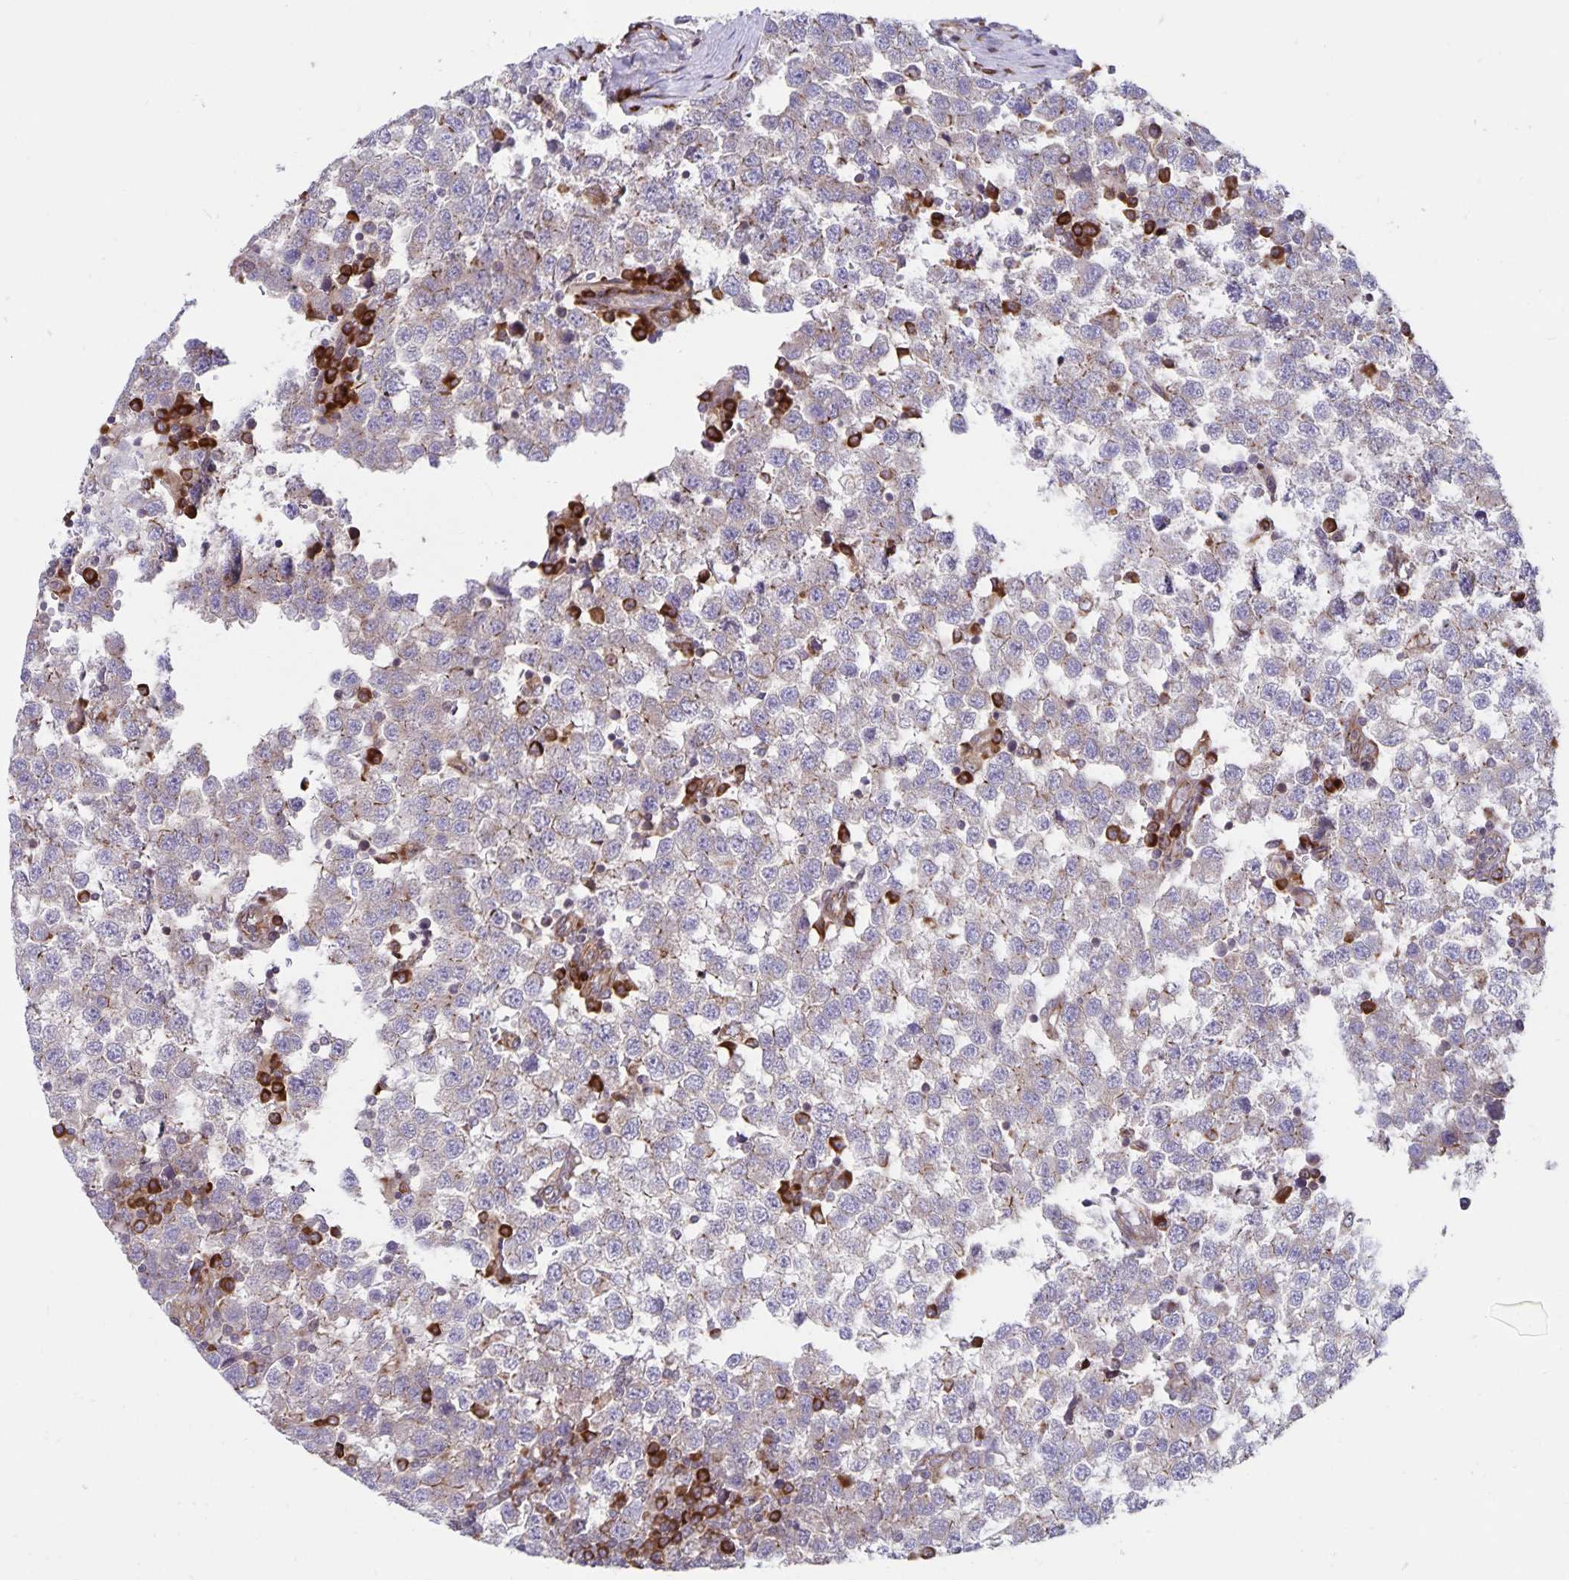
{"staining": {"intensity": "negative", "quantity": "none", "location": "none"}, "tissue": "testis cancer", "cell_type": "Tumor cells", "image_type": "cancer", "snomed": [{"axis": "morphology", "description": "Seminoma, NOS"}, {"axis": "topography", "description": "Testis"}], "caption": "Human testis seminoma stained for a protein using IHC displays no staining in tumor cells.", "gene": "SEC62", "patient": {"sex": "male", "age": 34}}